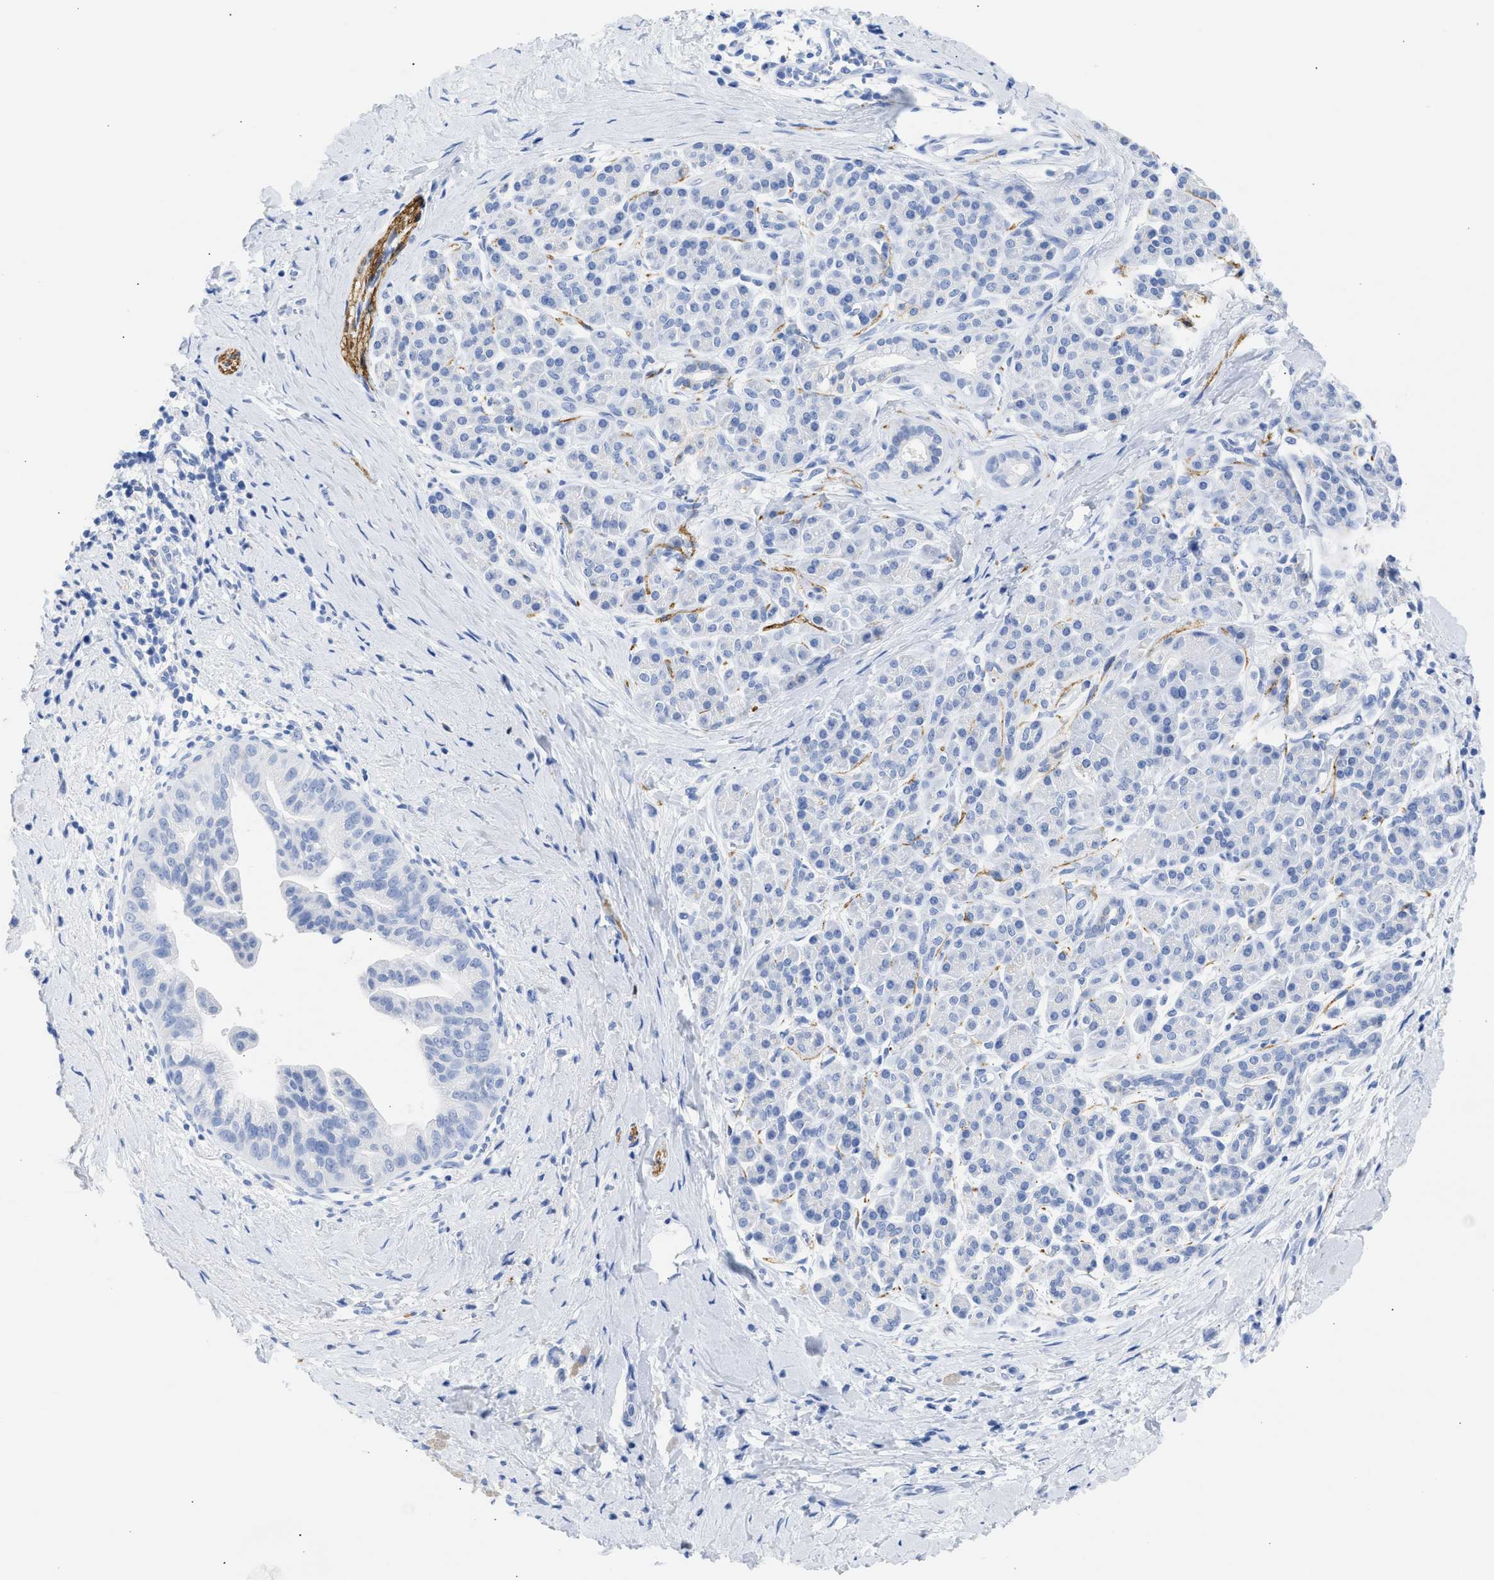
{"staining": {"intensity": "negative", "quantity": "none", "location": "none"}, "tissue": "pancreatic cancer", "cell_type": "Tumor cells", "image_type": "cancer", "snomed": [{"axis": "morphology", "description": "Adenocarcinoma, NOS"}, {"axis": "topography", "description": "Pancreas"}], "caption": "IHC photomicrograph of human adenocarcinoma (pancreatic) stained for a protein (brown), which displays no expression in tumor cells. (Stains: DAB (3,3'-diaminobenzidine) immunohistochemistry (IHC) with hematoxylin counter stain, Microscopy: brightfield microscopy at high magnification).", "gene": "NCAM1", "patient": {"sex": "male", "age": 55}}